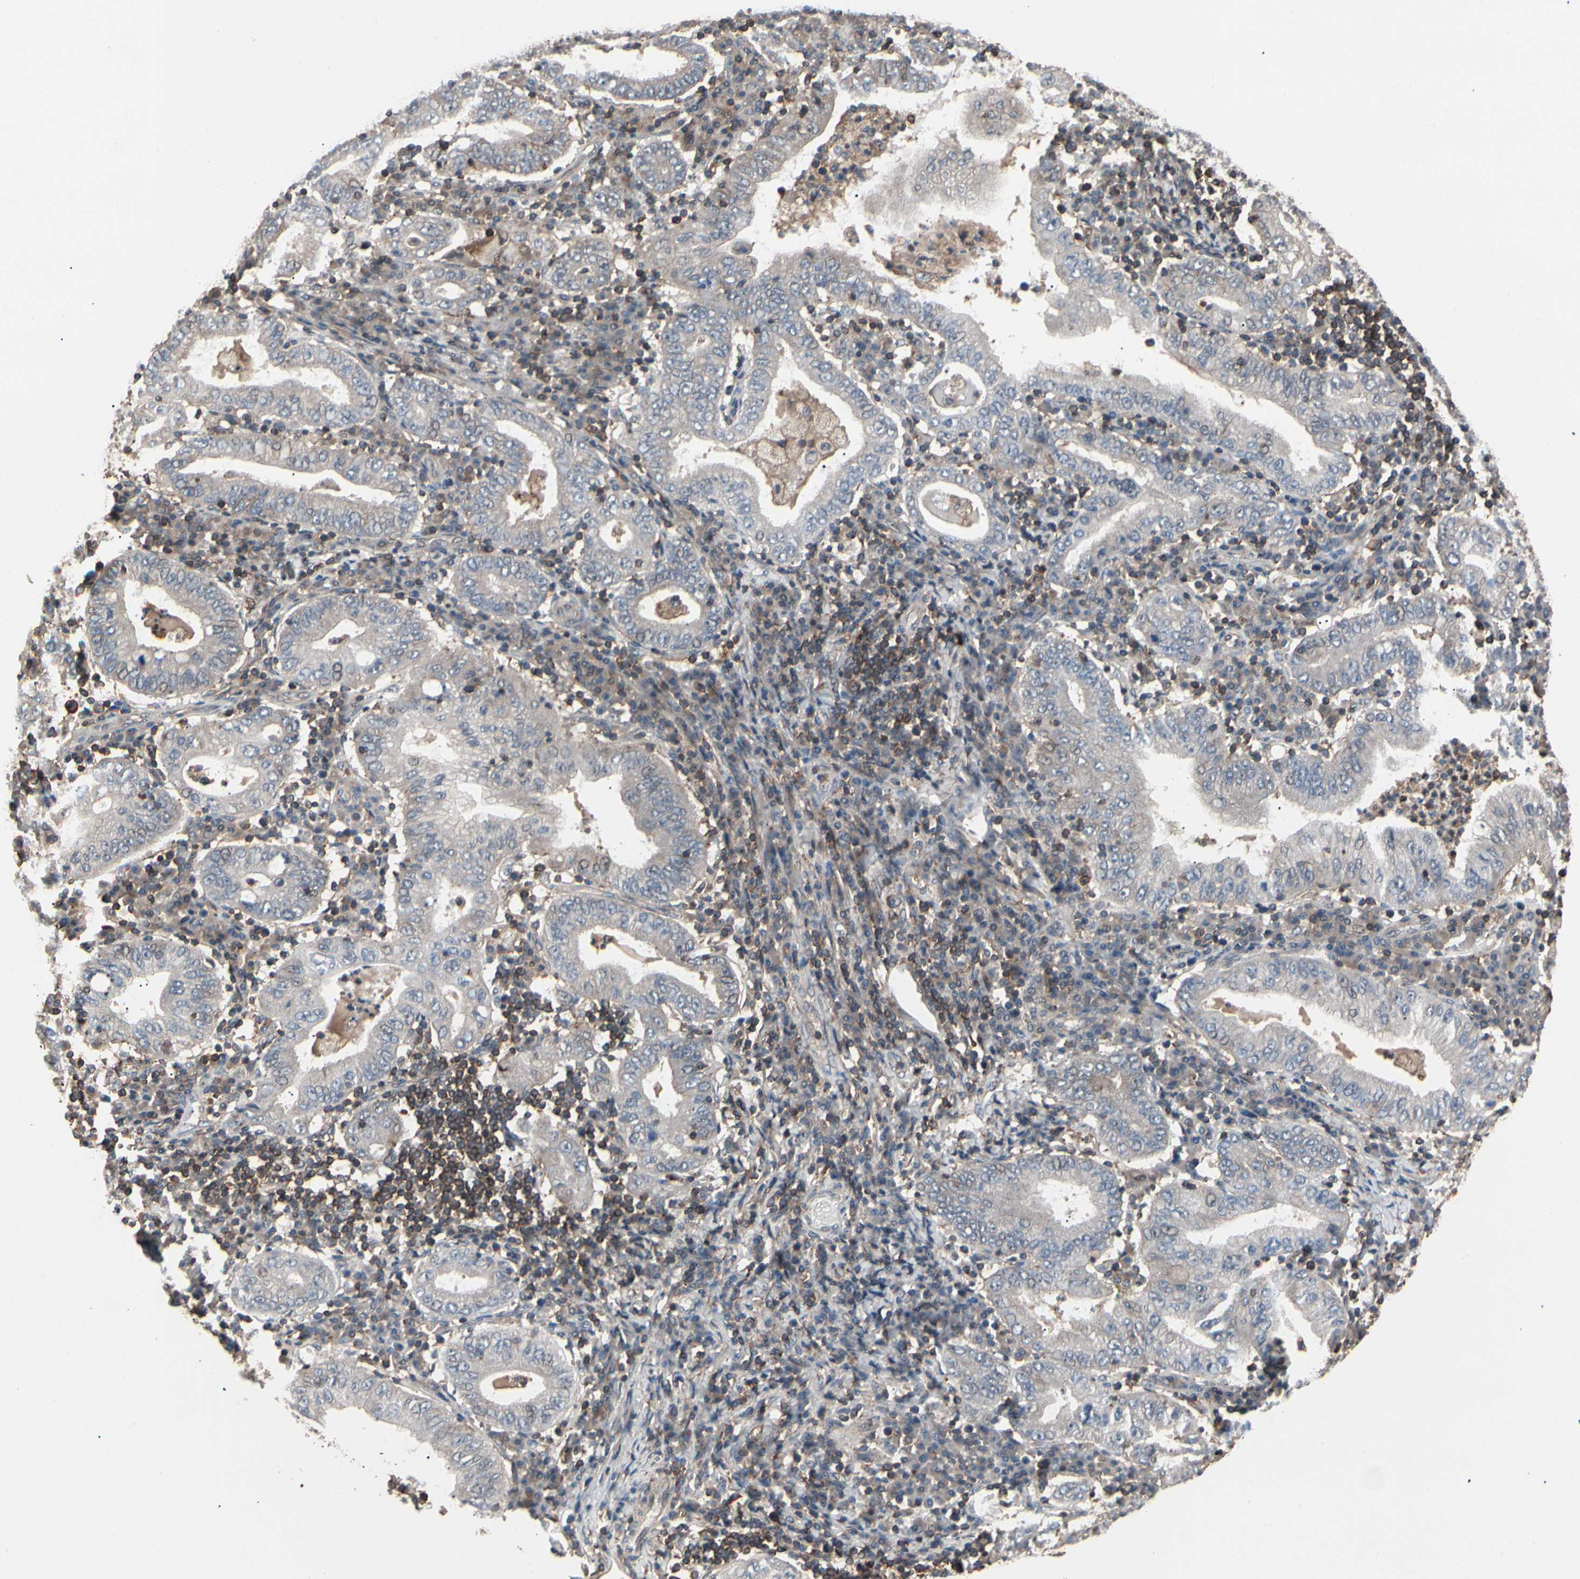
{"staining": {"intensity": "weak", "quantity": "<25%", "location": "cytoplasmic/membranous"}, "tissue": "stomach cancer", "cell_type": "Tumor cells", "image_type": "cancer", "snomed": [{"axis": "morphology", "description": "Normal tissue, NOS"}, {"axis": "morphology", "description": "Adenocarcinoma, NOS"}, {"axis": "topography", "description": "Esophagus"}, {"axis": "topography", "description": "Stomach, upper"}, {"axis": "topography", "description": "Peripheral nerve tissue"}], "caption": "There is no significant expression in tumor cells of stomach cancer.", "gene": "MAPK13", "patient": {"sex": "male", "age": 62}}